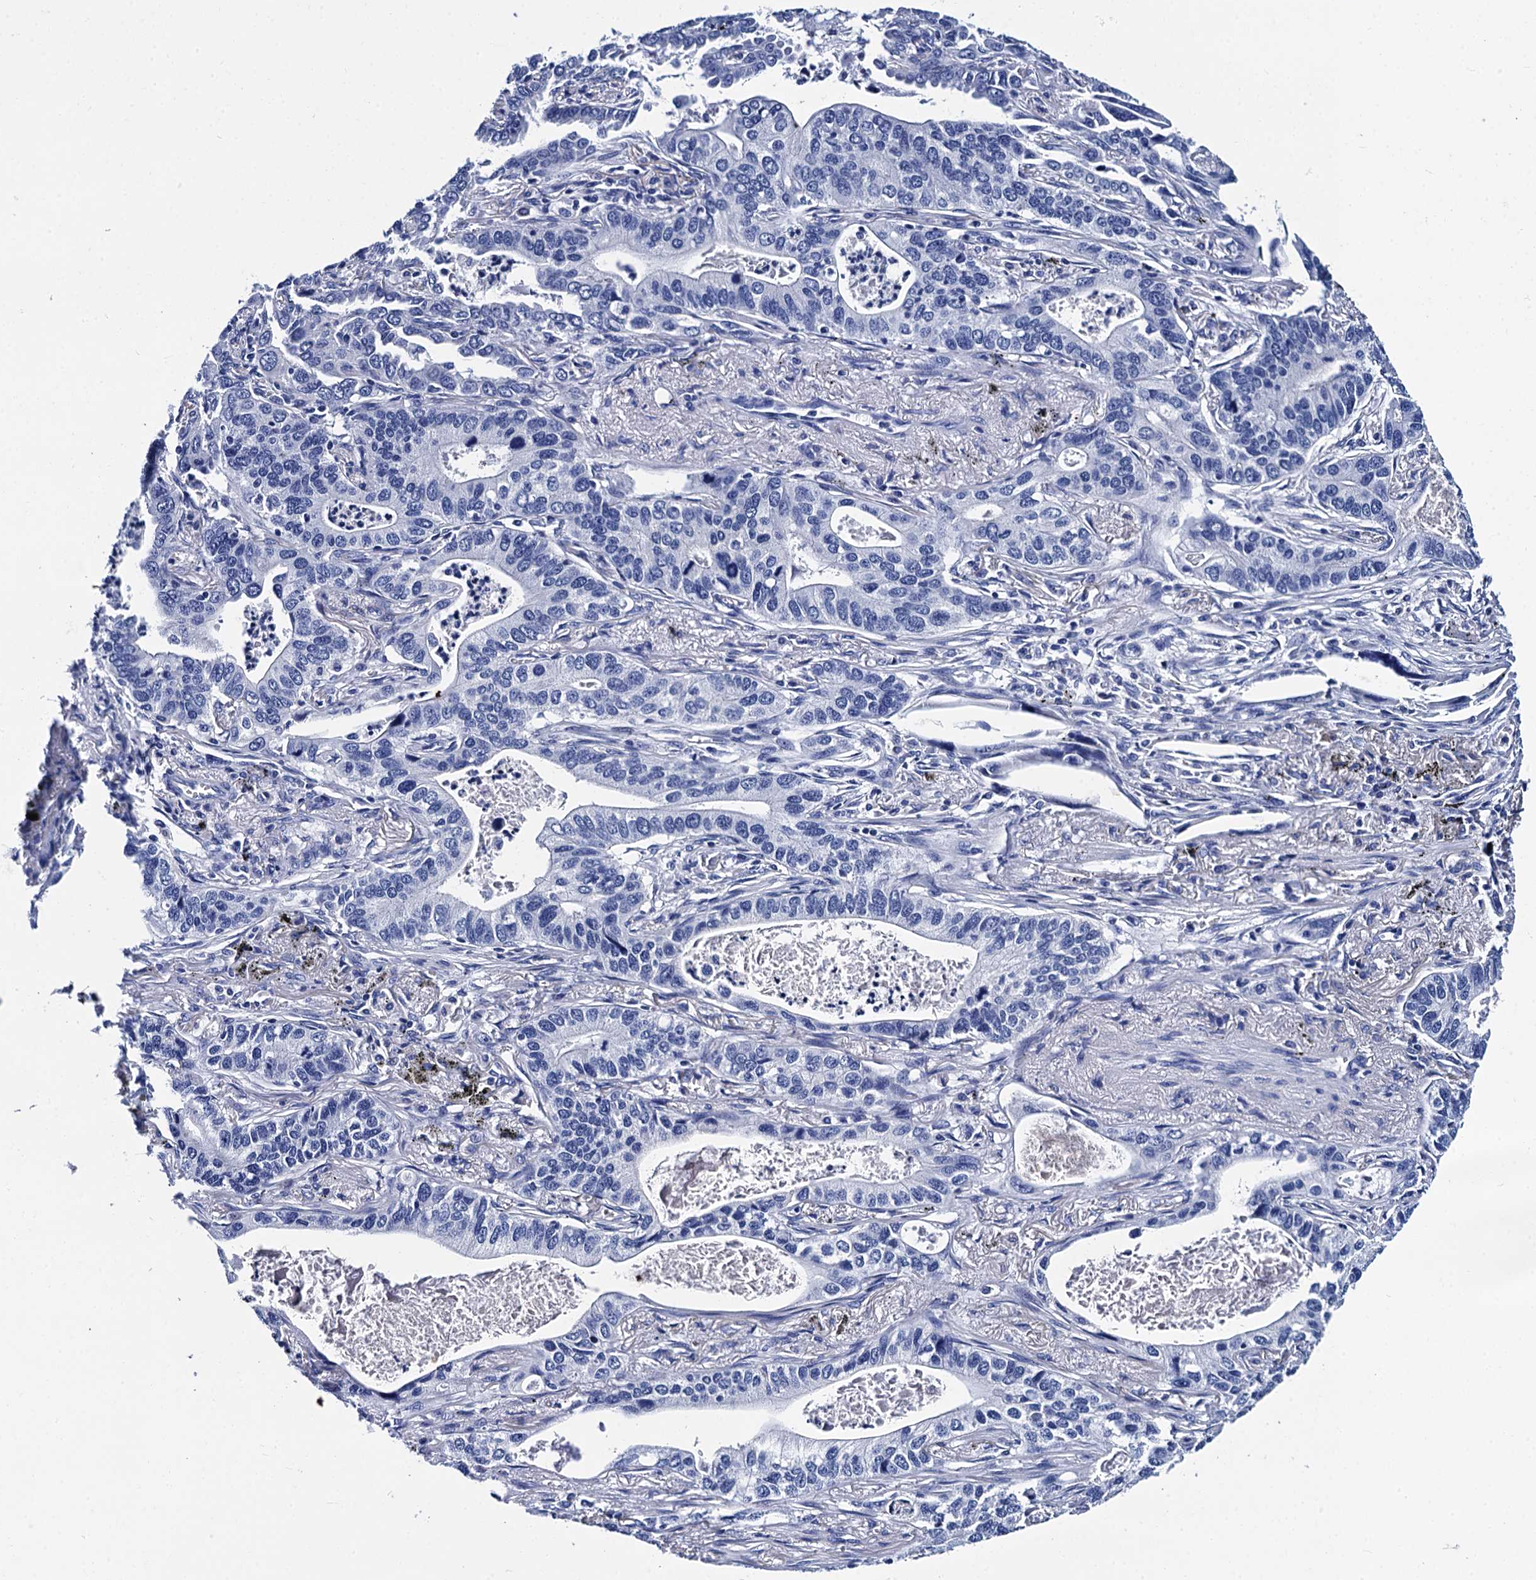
{"staining": {"intensity": "negative", "quantity": "none", "location": "none"}, "tissue": "lung cancer", "cell_type": "Tumor cells", "image_type": "cancer", "snomed": [{"axis": "morphology", "description": "Adenocarcinoma, NOS"}, {"axis": "topography", "description": "Lung"}], "caption": "A micrograph of lung cancer stained for a protein displays no brown staining in tumor cells.", "gene": "MYBPC3", "patient": {"sex": "male", "age": 67}}